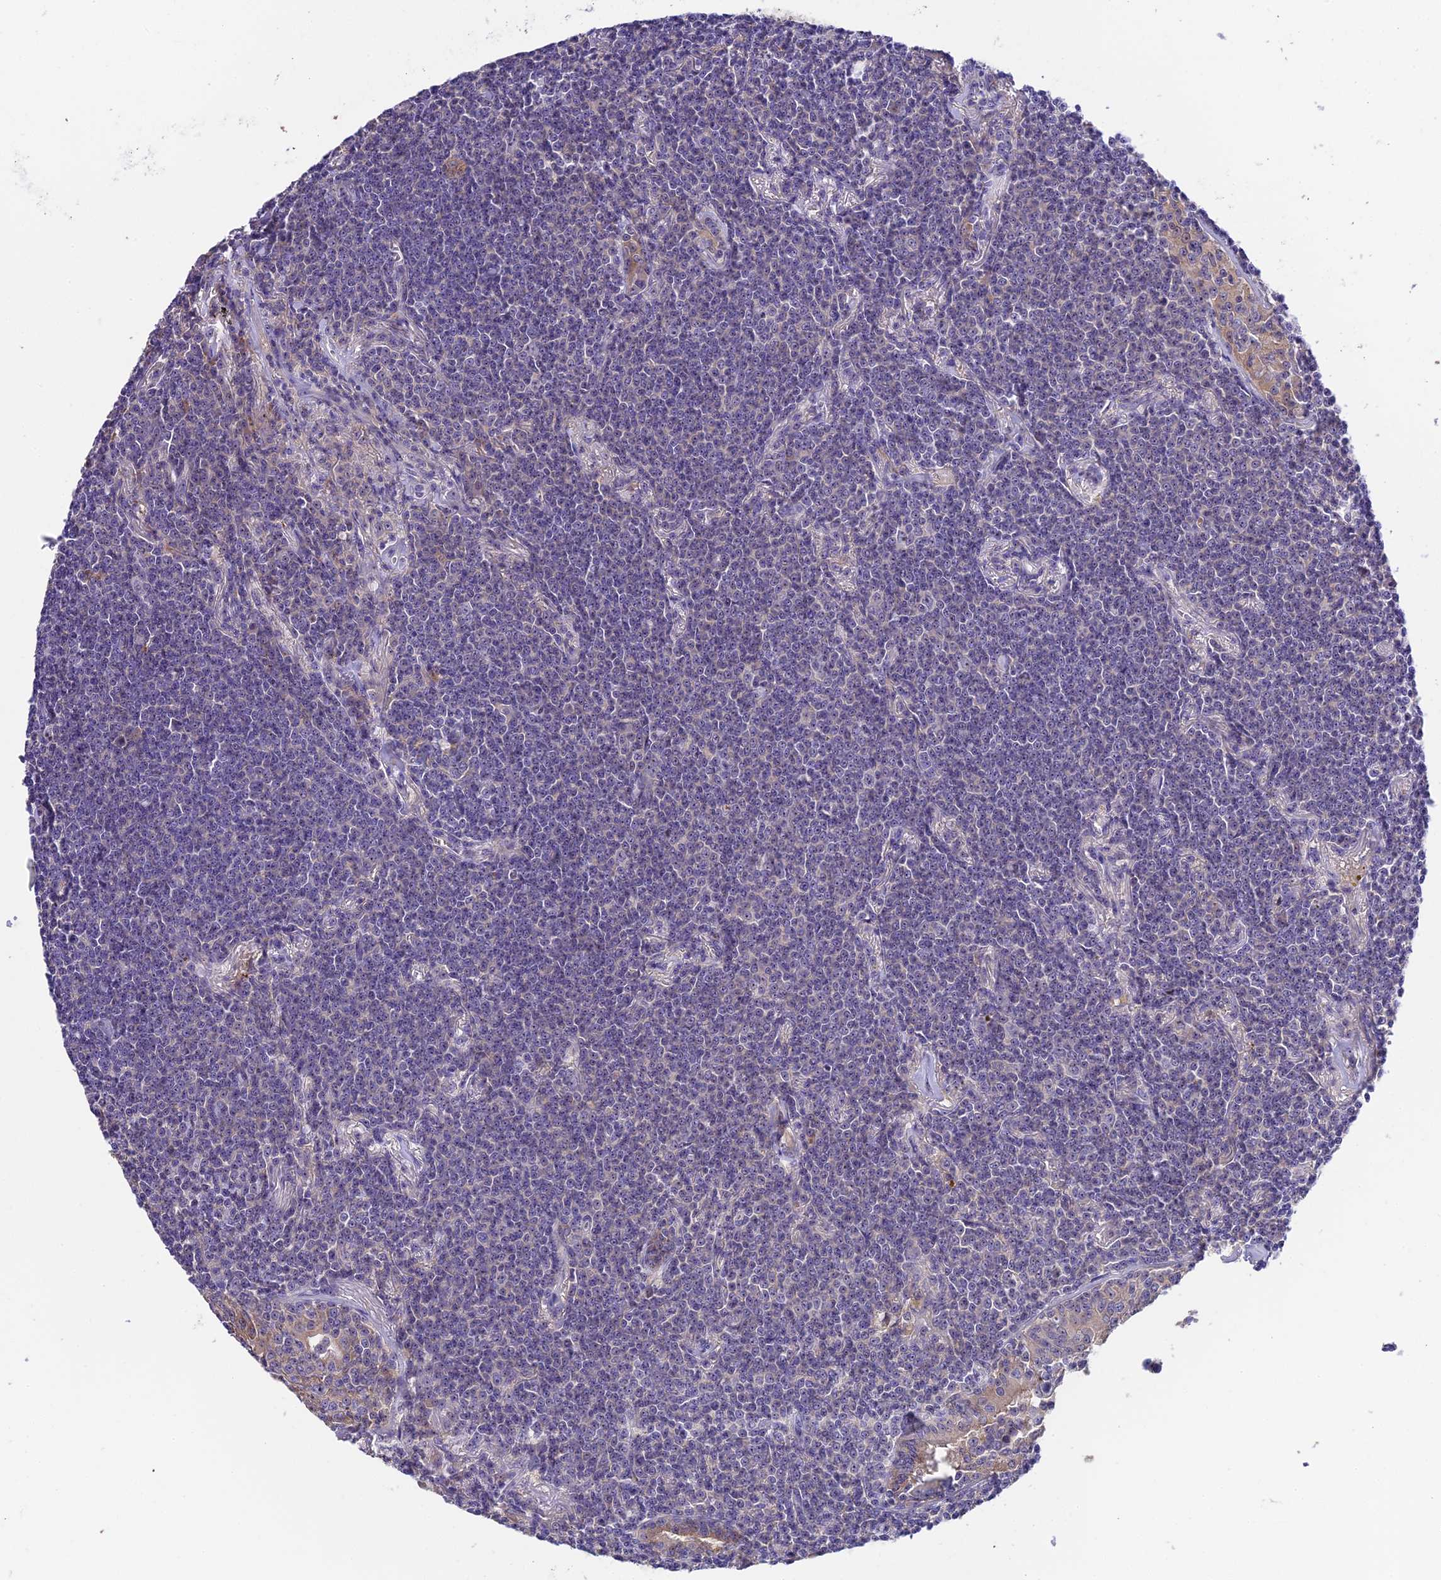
{"staining": {"intensity": "negative", "quantity": "none", "location": "none"}, "tissue": "lymphoma", "cell_type": "Tumor cells", "image_type": "cancer", "snomed": [{"axis": "morphology", "description": "Malignant lymphoma, non-Hodgkin's type, Low grade"}, {"axis": "topography", "description": "Lung"}], "caption": "DAB immunohistochemical staining of human lymphoma displays no significant positivity in tumor cells. Brightfield microscopy of immunohistochemistry (IHC) stained with DAB (3,3'-diaminobenzidine) (brown) and hematoxylin (blue), captured at high magnification.", "gene": "DUSP29", "patient": {"sex": "female", "age": 71}}